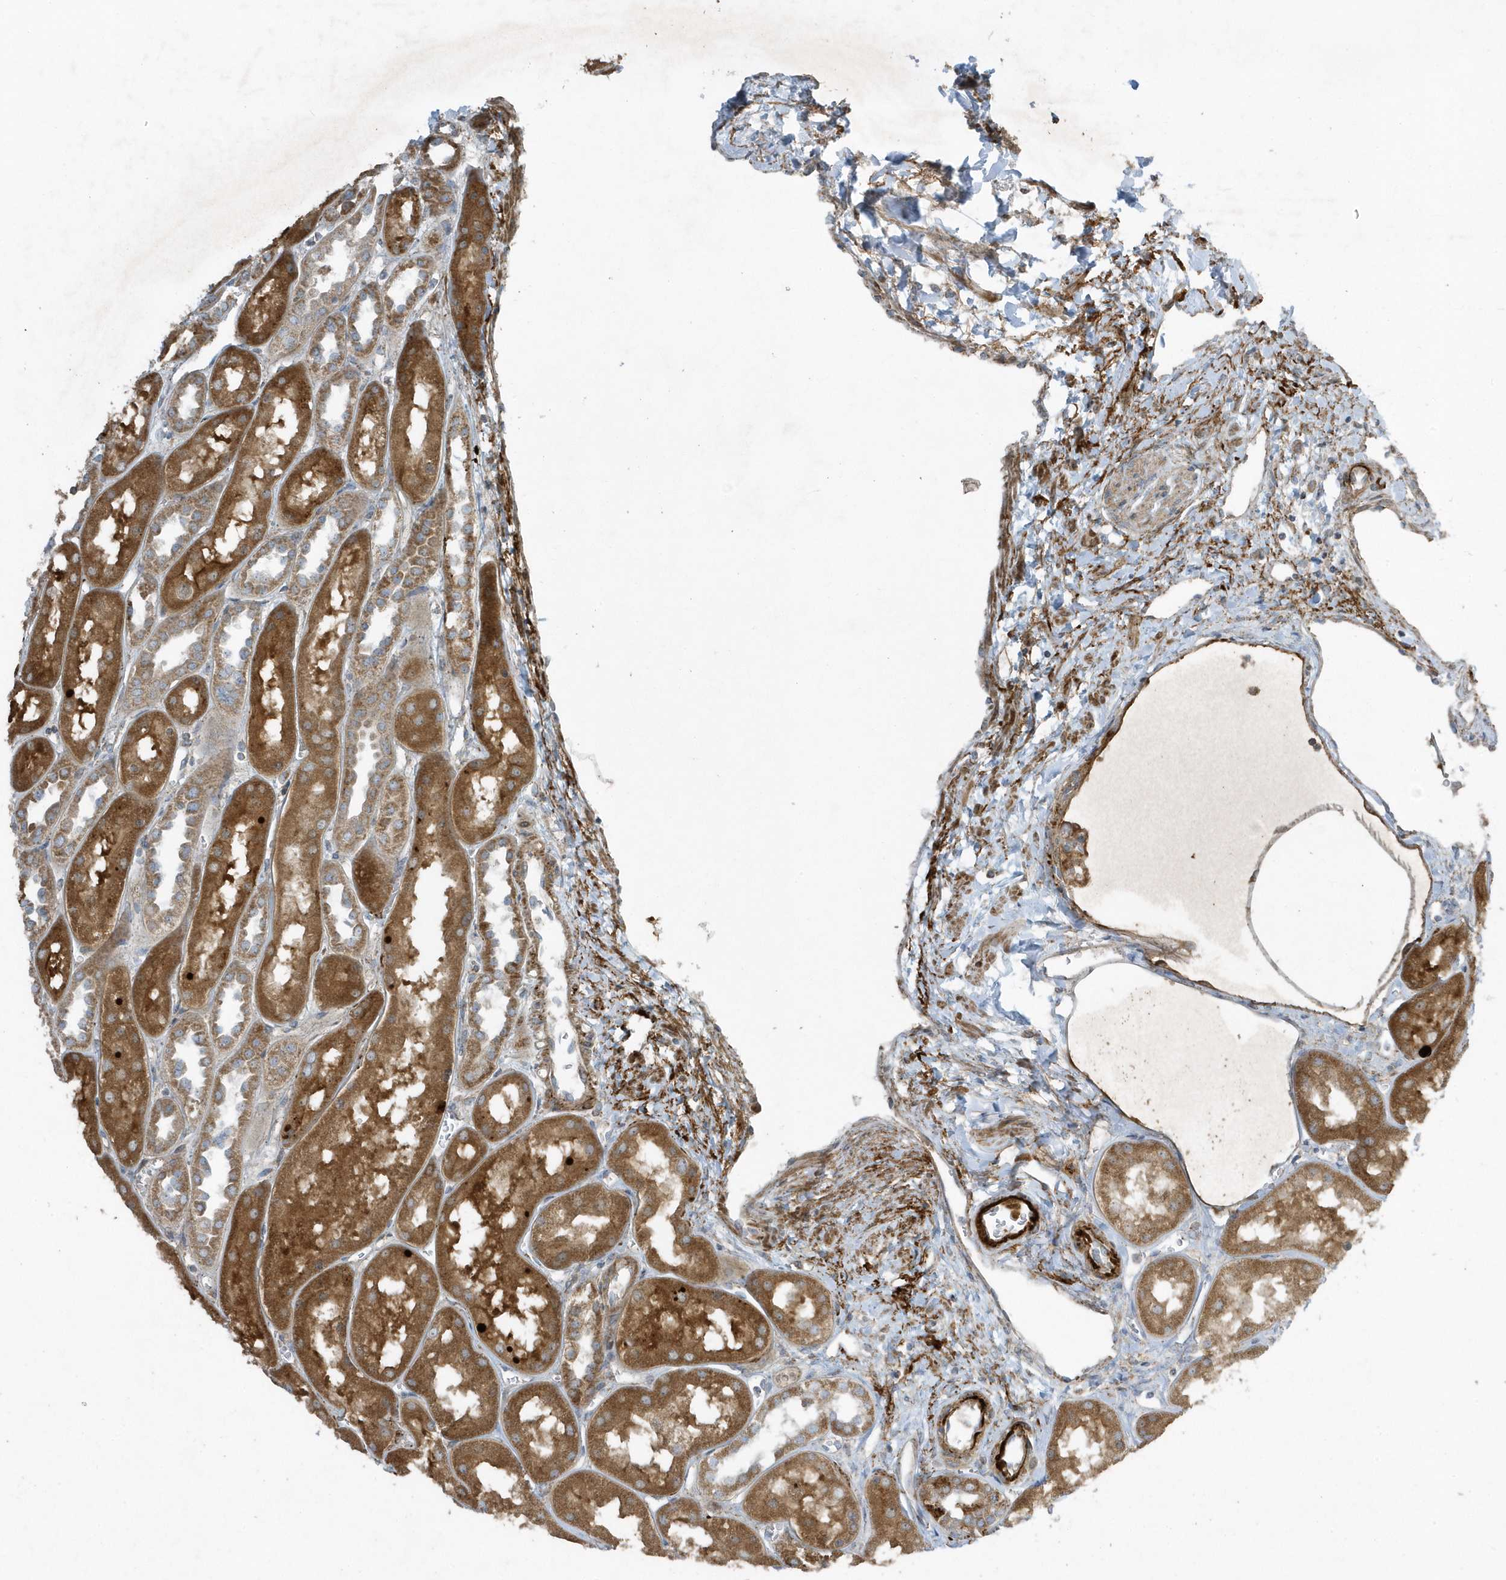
{"staining": {"intensity": "weak", "quantity": "25%-75%", "location": "cytoplasmic/membranous"}, "tissue": "kidney", "cell_type": "Cells in glomeruli", "image_type": "normal", "snomed": [{"axis": "morphology", "description": "Normal tissue, NOS"}, {"axis": "topography", "description": "Kidney"}], "caption": "Immunohistochemical staining of normal human kidney displays weak cytoplasmic/membranous protein staining in about 25%-75% of cells in glomeruli.", "gene": "SLC38A2", "patient": {"sex": "male", "age": 70}}